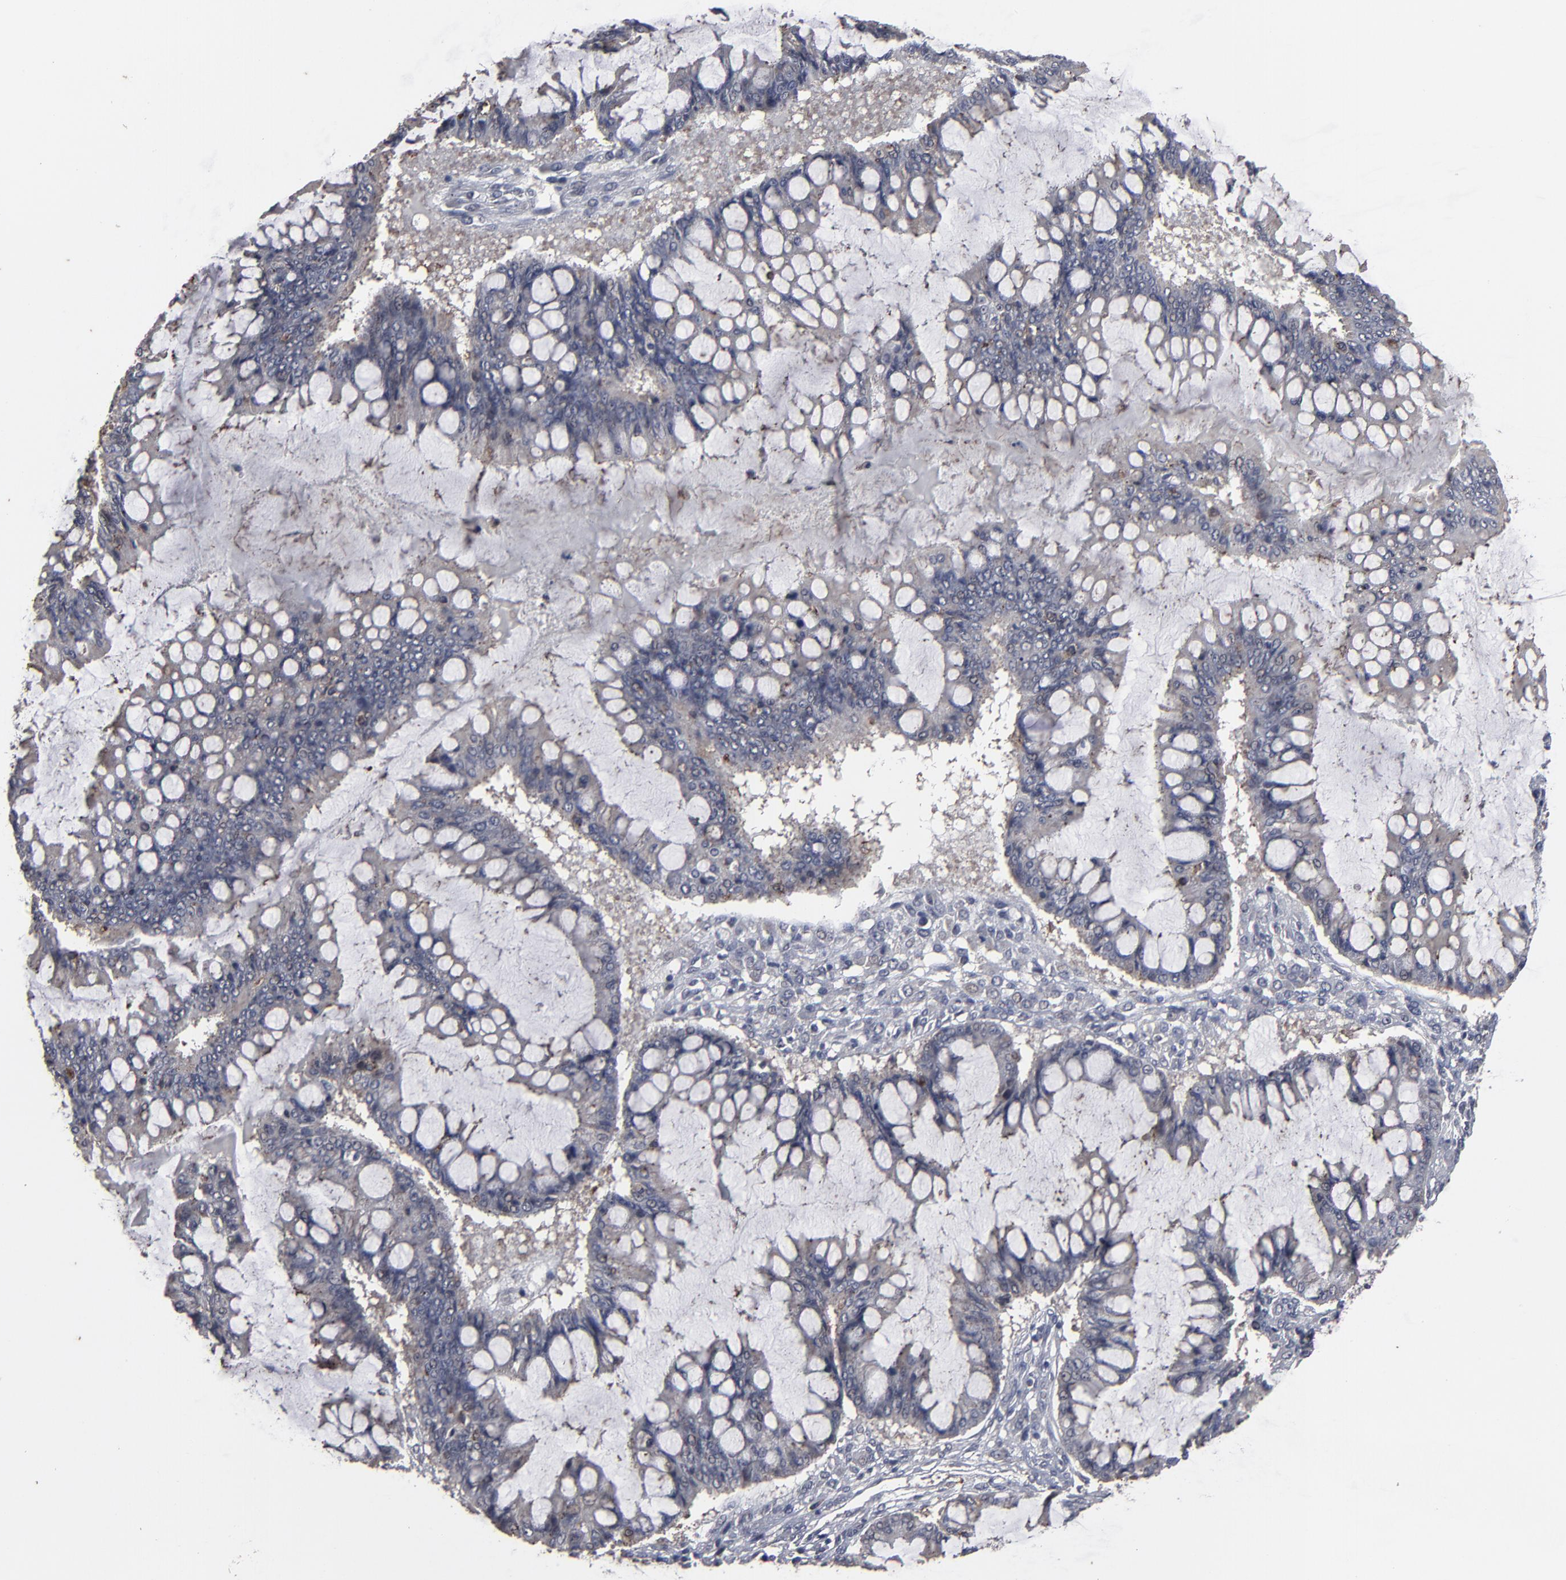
{"staining": {"intensity": "weak", "quantity": "25%-75%", "location": "cytoplasmic/membranous"}, "tissue": "ovarian cancer", "cell_type": "Tumor cells", "image_type": "cancer", "snomed": [{"axis": "morphology", "description": "Cystadenocarcinoma, mucinous, NOS"}, {"axis": "topography", "description": "Ovary"}], "caption": "An immunohistochemistry image of neoplastic tissue is shown. Protein staining in brown labels weak cytoplasmic/membranous positivity in mucinous cystadenocarcinoma (ovarian) within tumor cells.", "gene": "SLC22A17", "patient": {"sex": "female", "age": 73}}